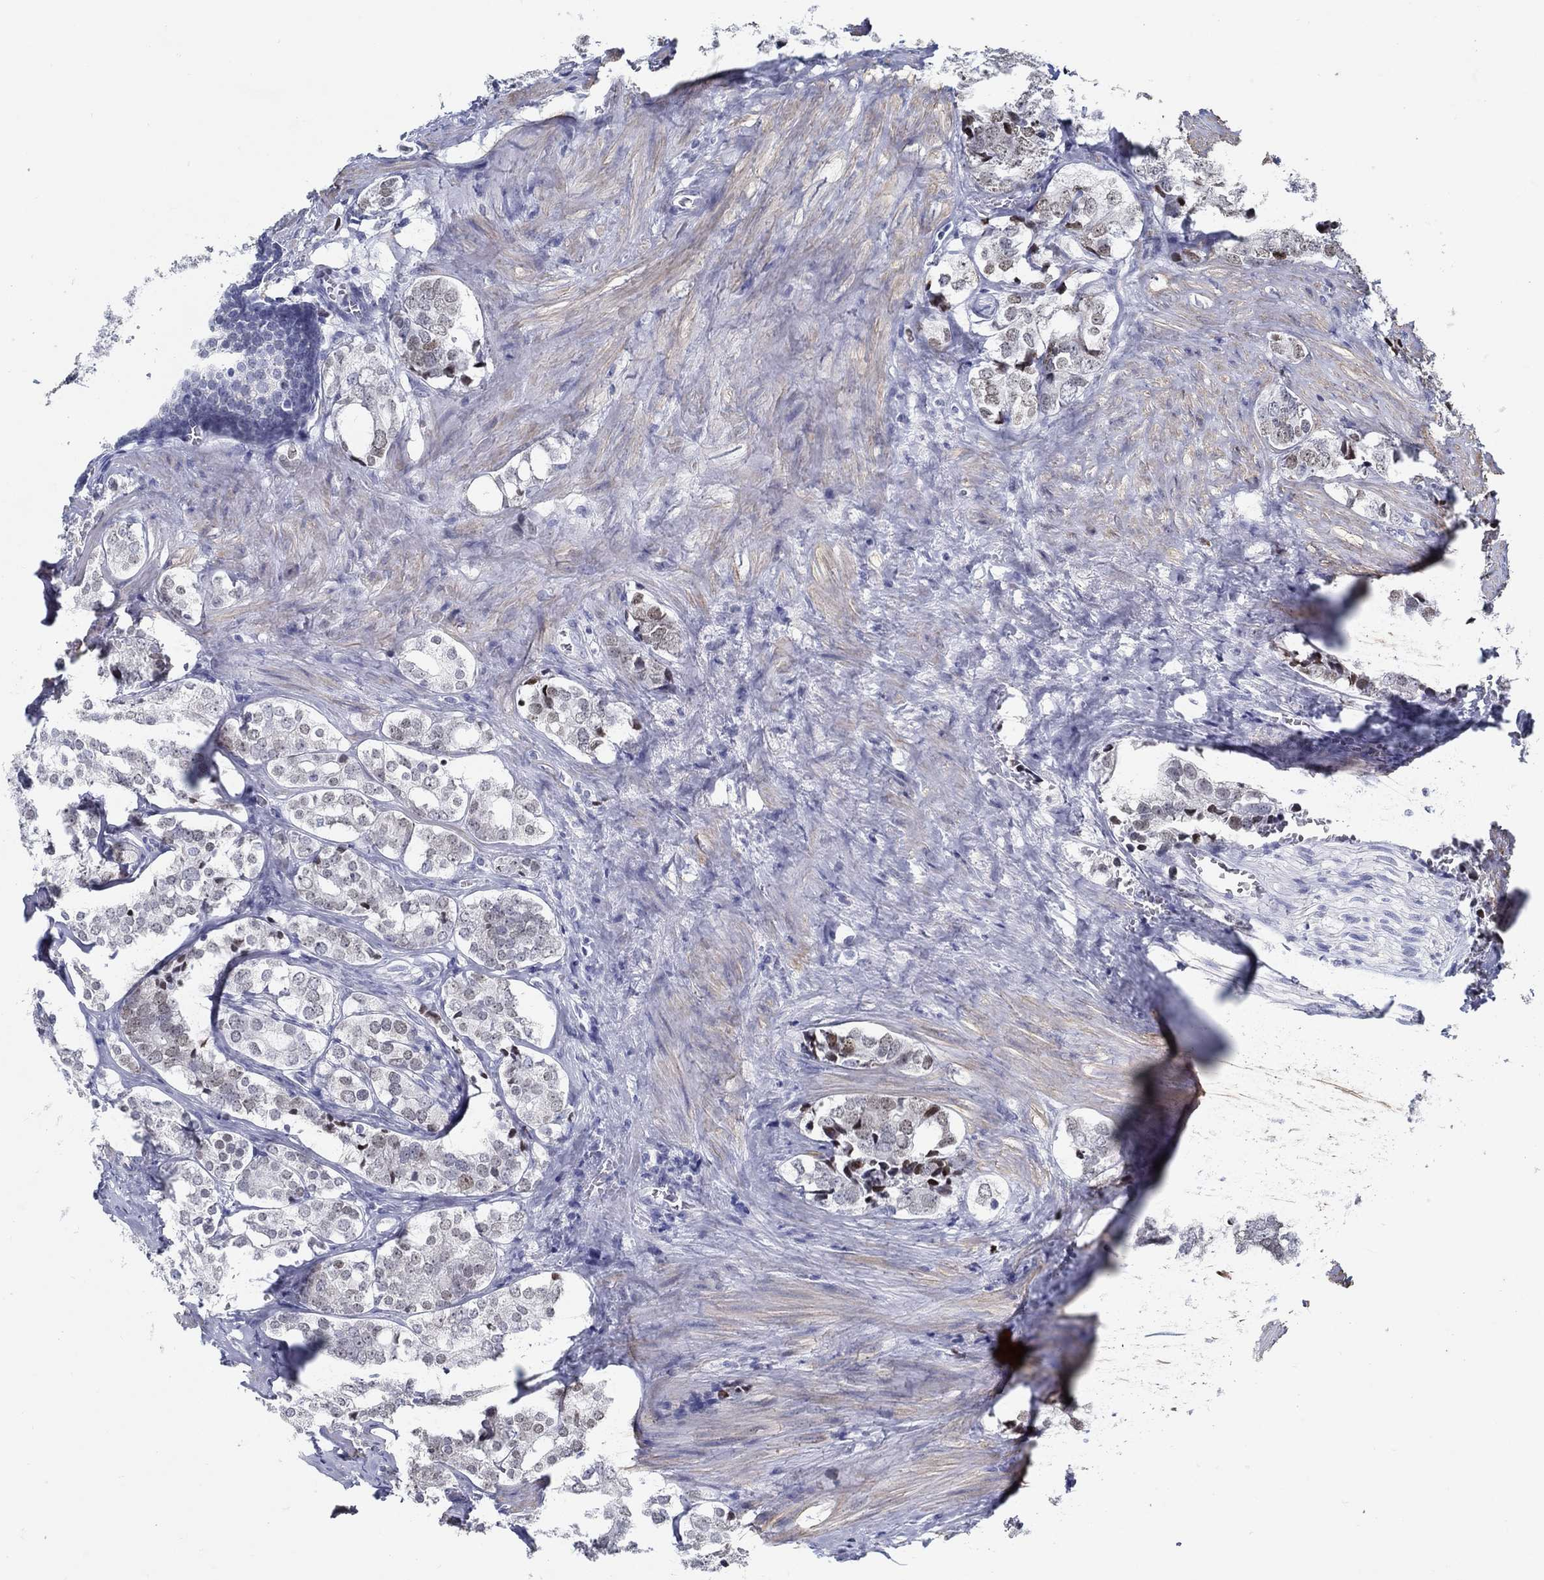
{"staining": {"intensity": "negative", "quantity": "none", "location": "none"}, "tissue": "prostate cancer", "cell_type": "Tumor cells", "image_type": "cancer", "snomed": [{"axis": "morphology", "description": "Adenocarcinoma, NOS"}, {"axis": "topography", "description": "Prostate and seminal vesicle, NOS"}], "caption": "Tumor cells show no significant staining in prostate cancer (adenocarcinoma).", "gene": "USP29", "patient": {"sex": "male", "age": 63}}